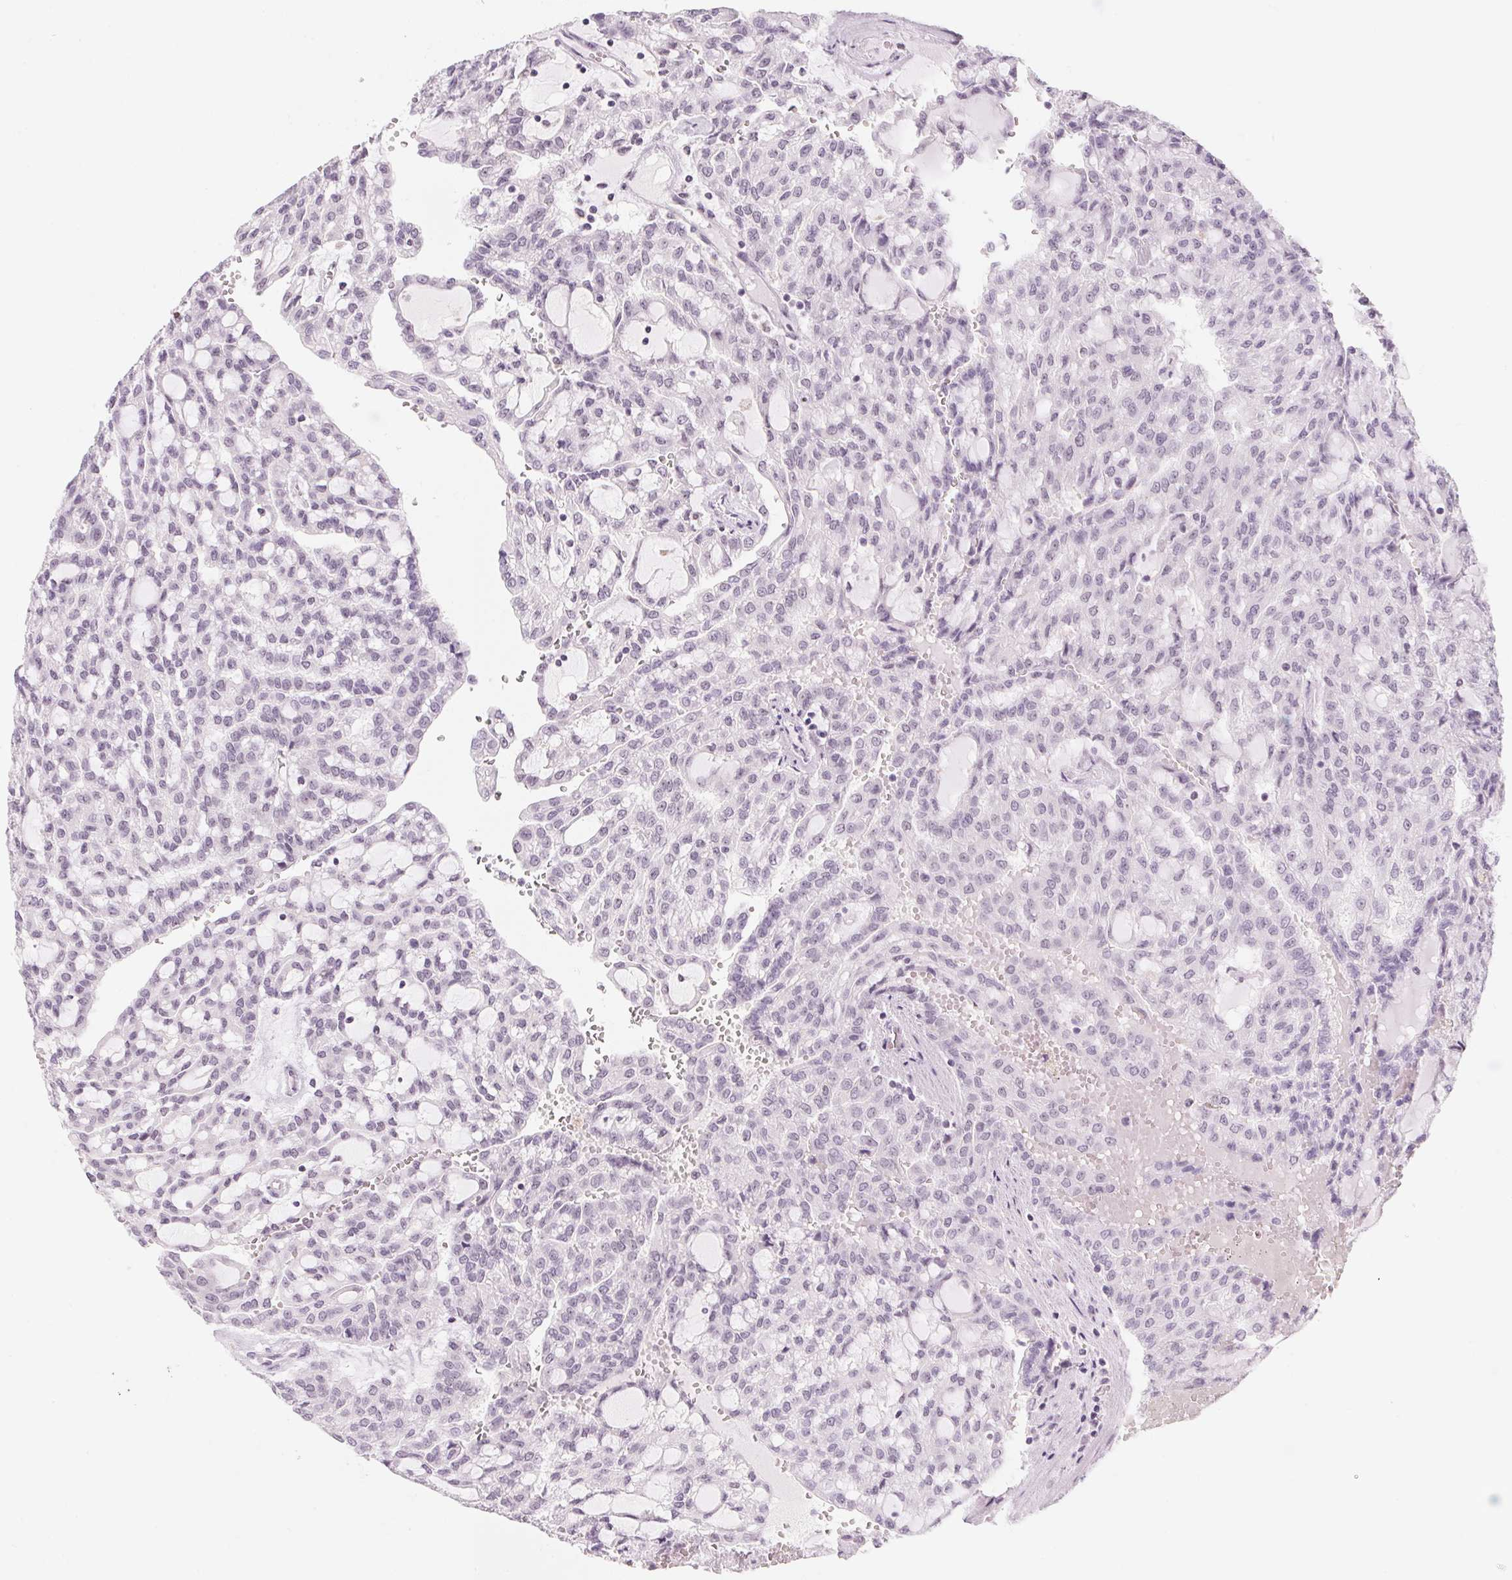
{"staining": {"intensity": "negative", "quantity": "none", "location": "none"}, "tissue": "renal cancer", "cell_type": "Tumor cells", "image_type": "cancer", "snomed": [{"axis": "morphology", "description": "Adenocarcinoma, NOS"}, {"axis": "topography", "description": "Kidney"}], "caption": "This is an immunohistochemistry photomicrograph of adenocarcinoma (renal). There is no expression in tumor cells.", "gene": "ZIC4", "patient": {"sex": "male", "age": 63}}